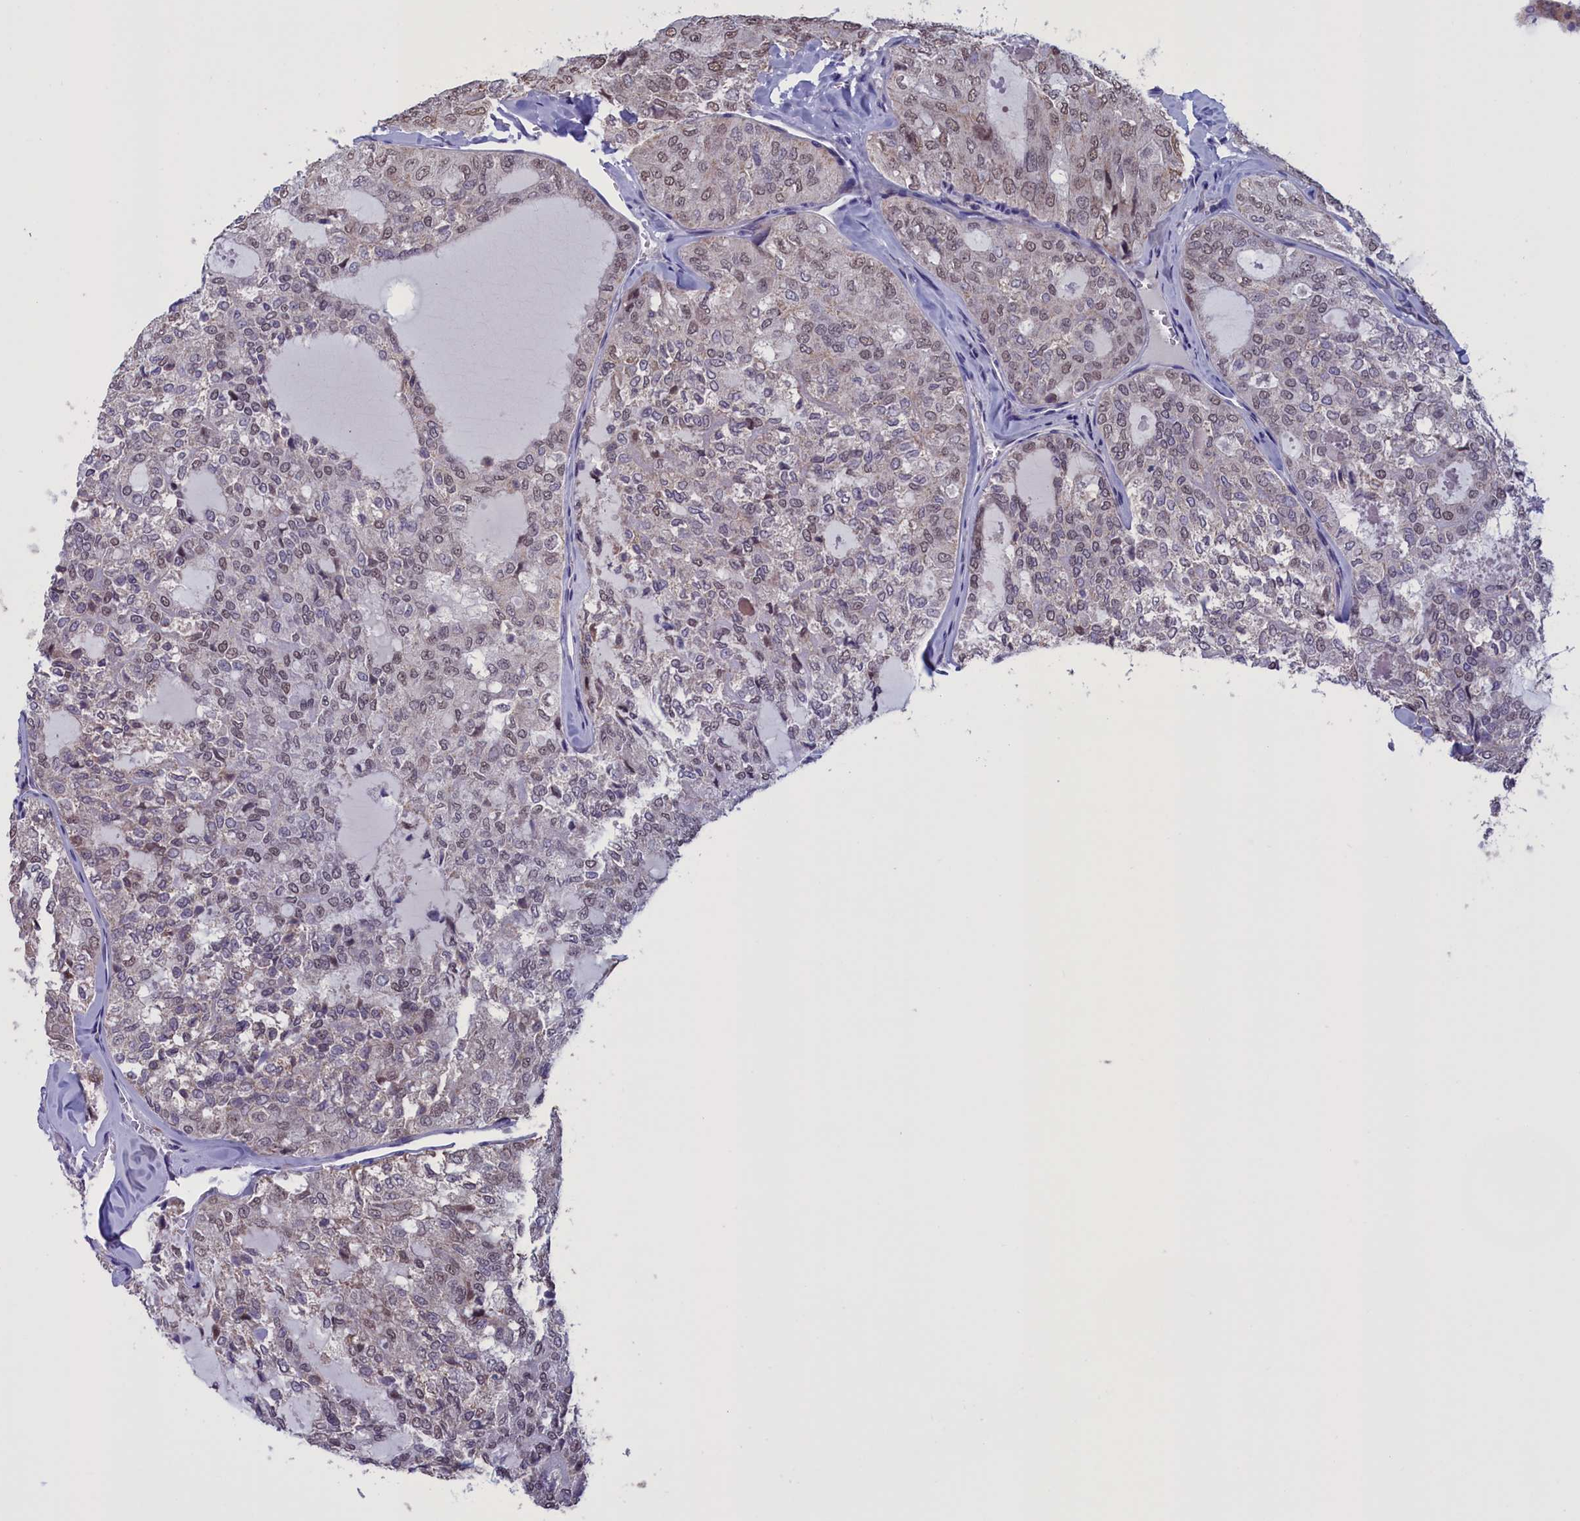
{"staining": {"intensity": "weak", "quantity": "25%-75%", "location": "nuclear"}, "tissue": "thyroid cancer", "cell_type": "Tumor cells", "image_type": "cancer", "snomed": [{"axis": "morphology", "description": "Follicular adenoma carcinoma, NOS"}, {"axis": "topography", "description": "Thyroid gland"}], "caption": "The image exhibits staining of follicular adenoma carcinoma (thyroid), revealing weak nuclear protein positivity (brown color) within tumor cells. The staining was performed using DAB, with brown indicating positive protein expression. Nuclei are stained blue with hematoxylin.", "gene": "PARS2", "patient": {"sex": "male", "age": 75}}